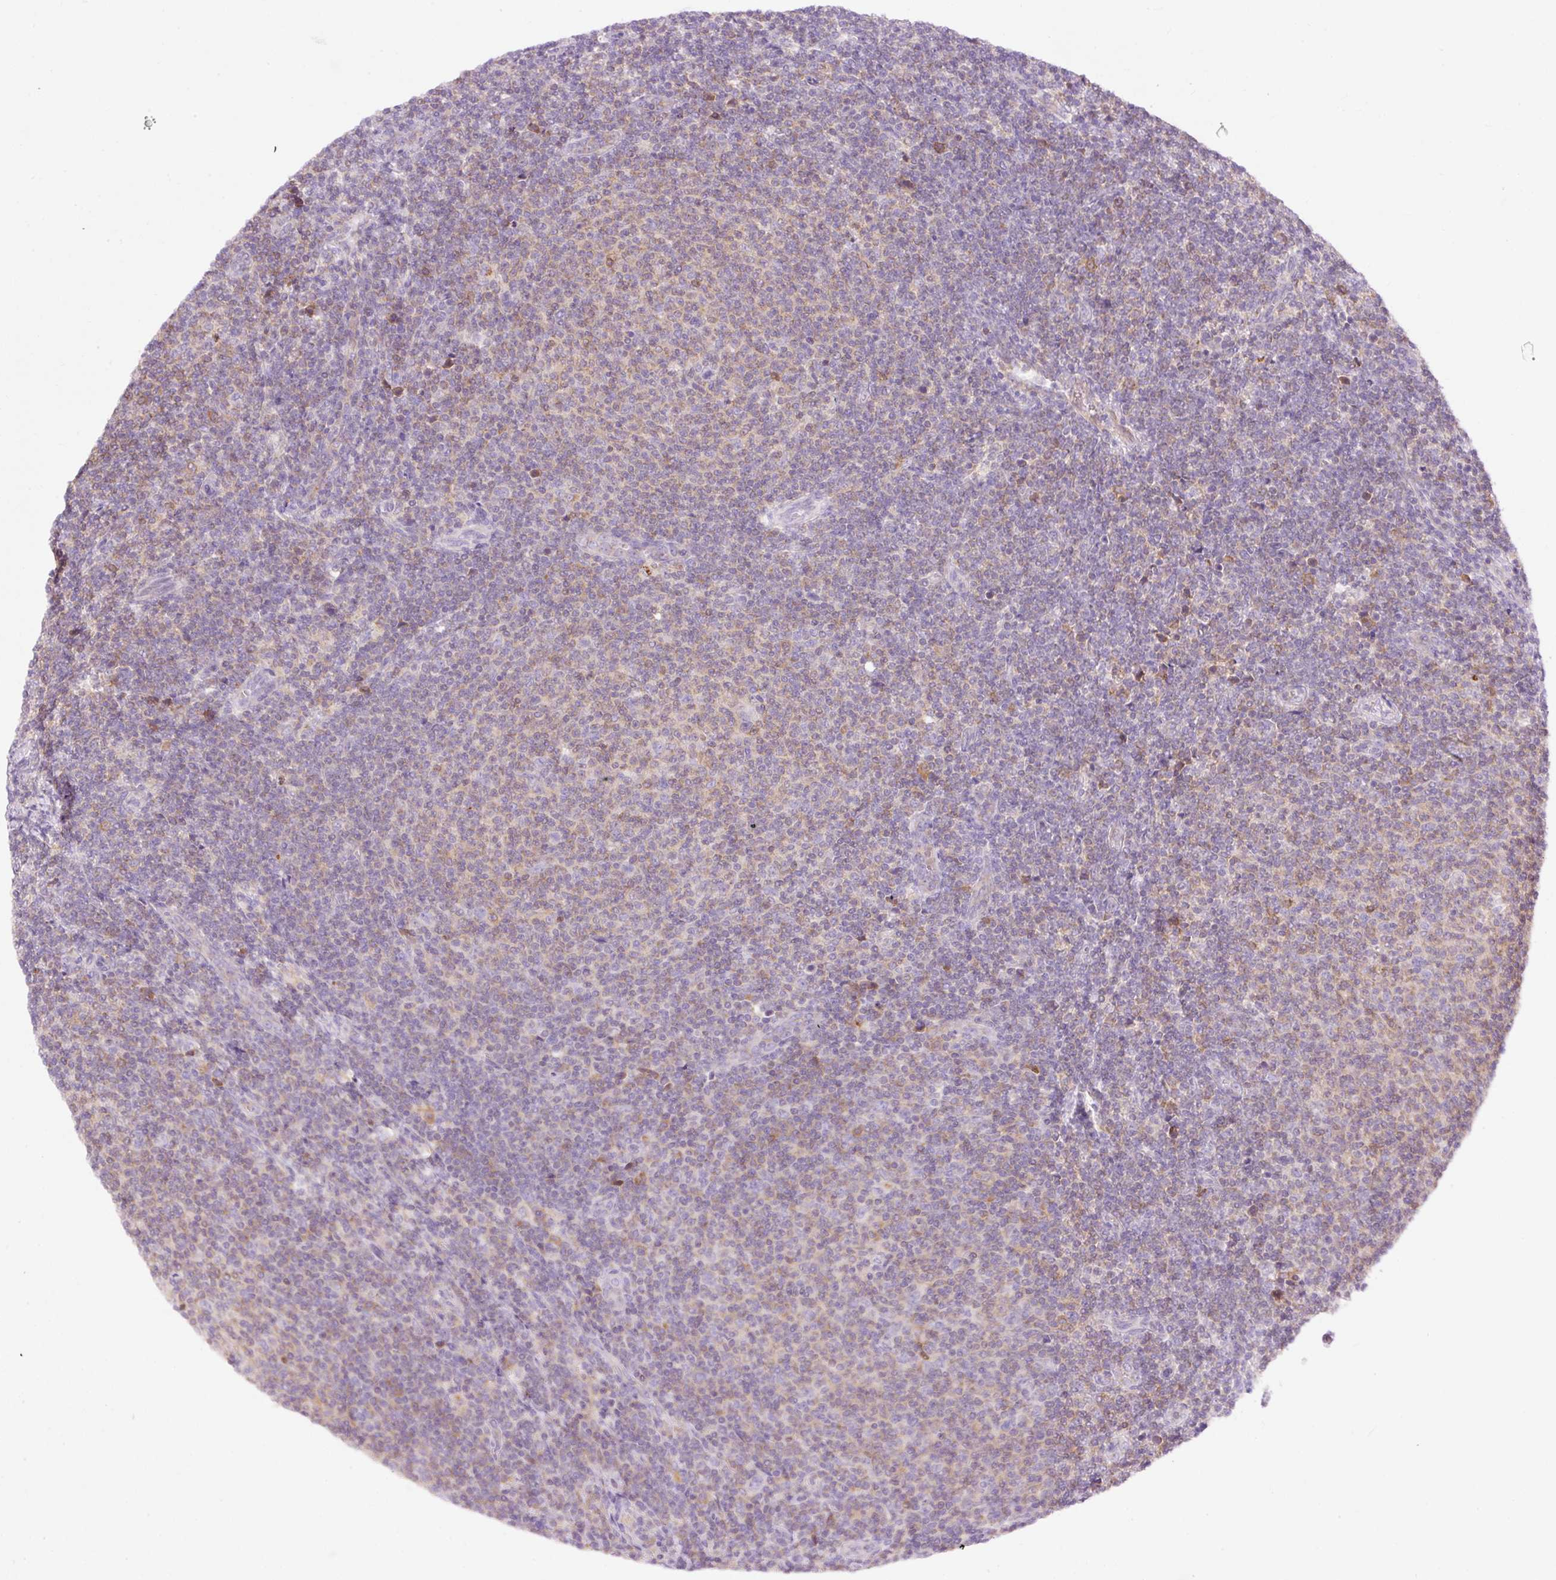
{"staining": {"intensity": "weak", "quantity": "<25%", "location": "cytoplasmic/membranous"}, "tissue": "lymphoma", "cell_type": "Tumor cells", "image_type": "cancer", "snomed": [{"axis": "morphology", "description": "Malignant lymphoma, non-Hodgkin's type, Low grade"}, {"axis": "topography", "description": "Lymph node"}], "caption": "Human lymphoma stained for a protein using IHC exhibits no positivity in tumor cells.", "gene": "CD83", "patient": {"sex": "male", "age": 66}}